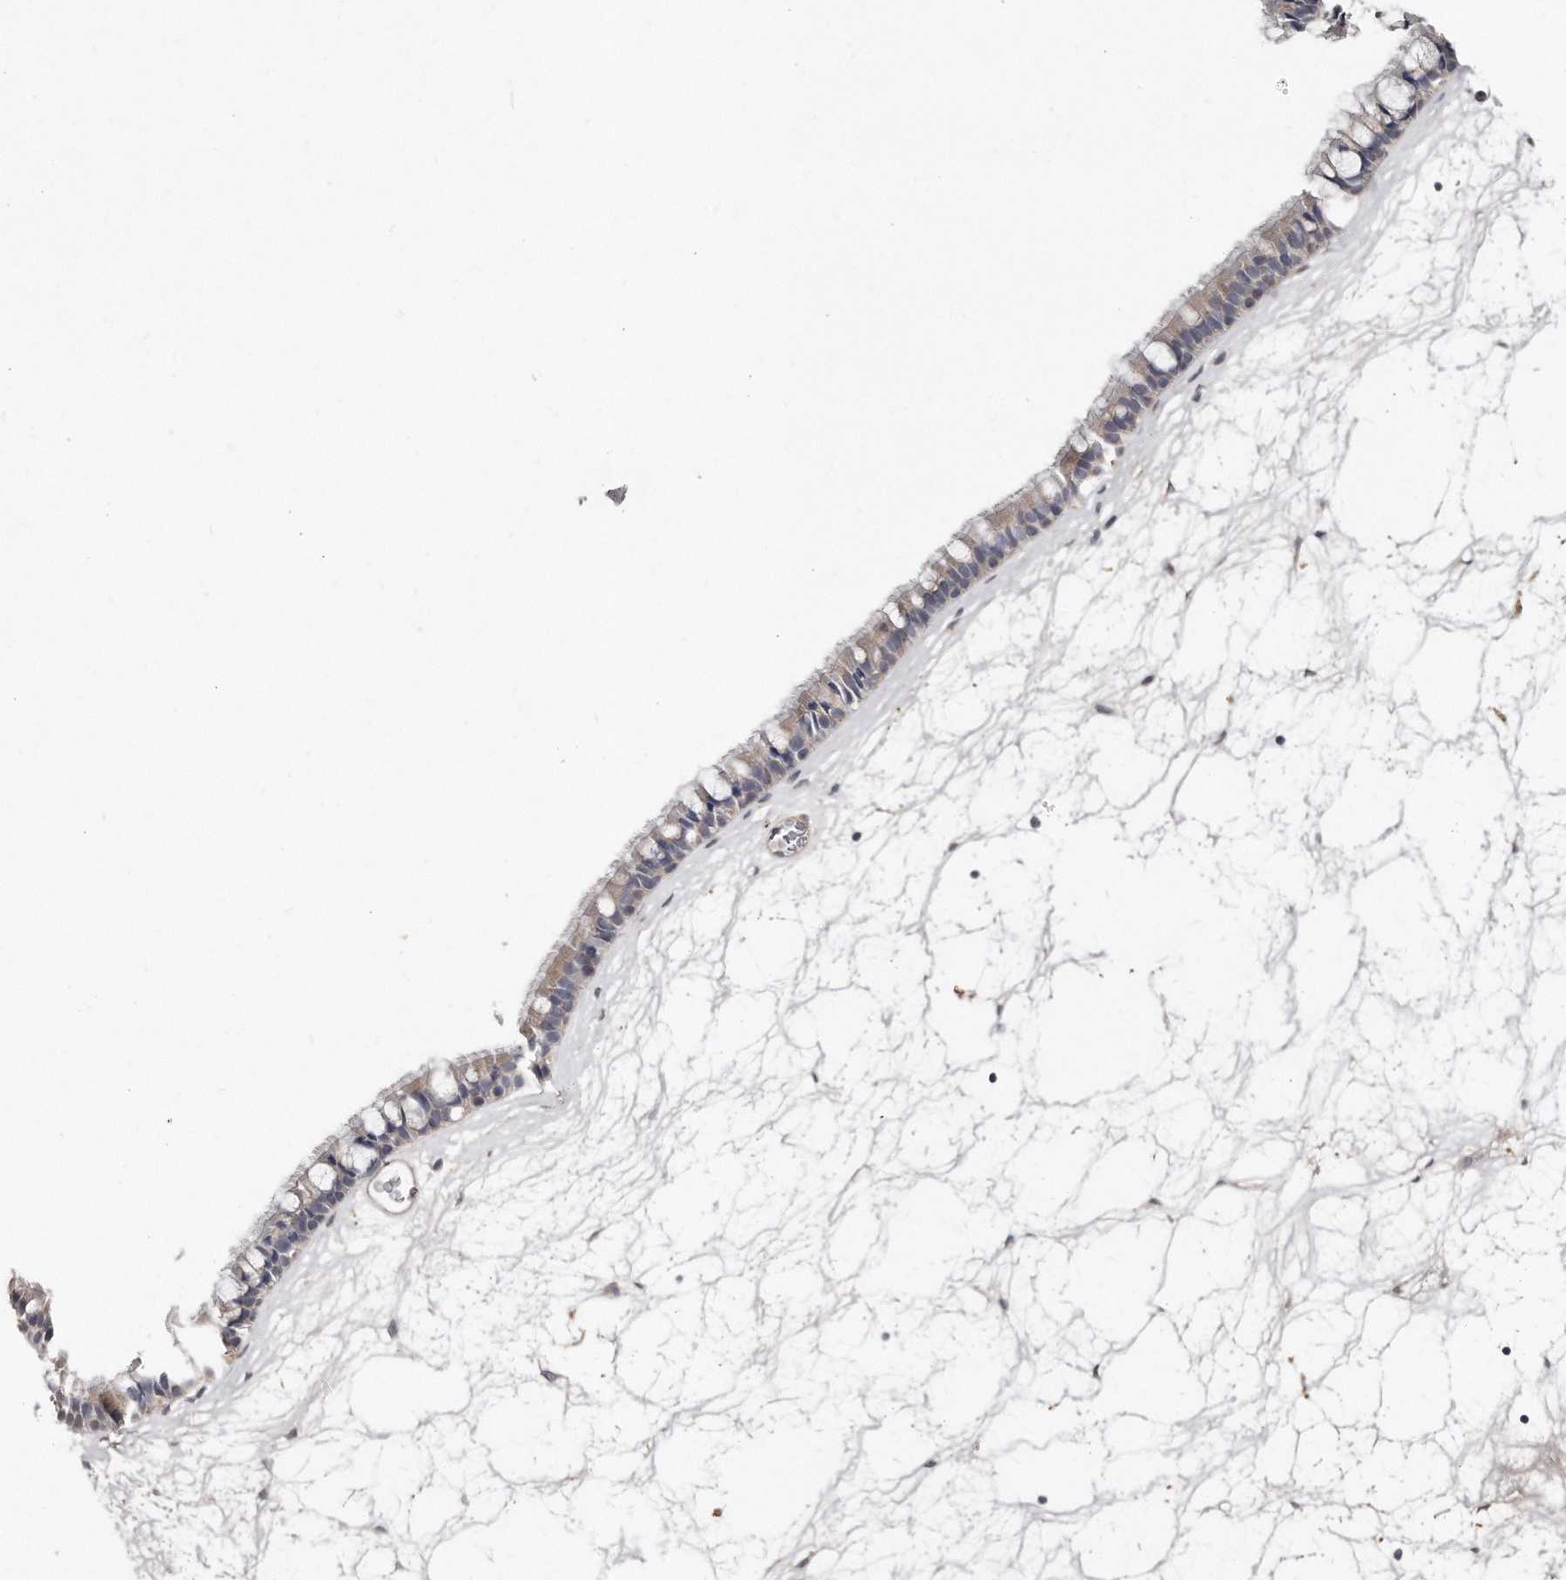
{"staining": {"intensity": "negative", "quantity": "none", "location": "none"}, "tissue": "nasopharynx", "cell_type": "Respiratory epithelial cells", "image_type": "normal", "snomed": [{"axis": "morphology", "description": "Normal tissue, NOS"}, {"axis": "topography", "description": "Nasopharynx"}], "caption": "A micrograph of human nasopharynx is negative for staining in respiratory epithelial cells. (DAB IHC with hematoxylin counter stain).", "gene": "LMOD1", "patient": {"sex": "male", "age": 64}}